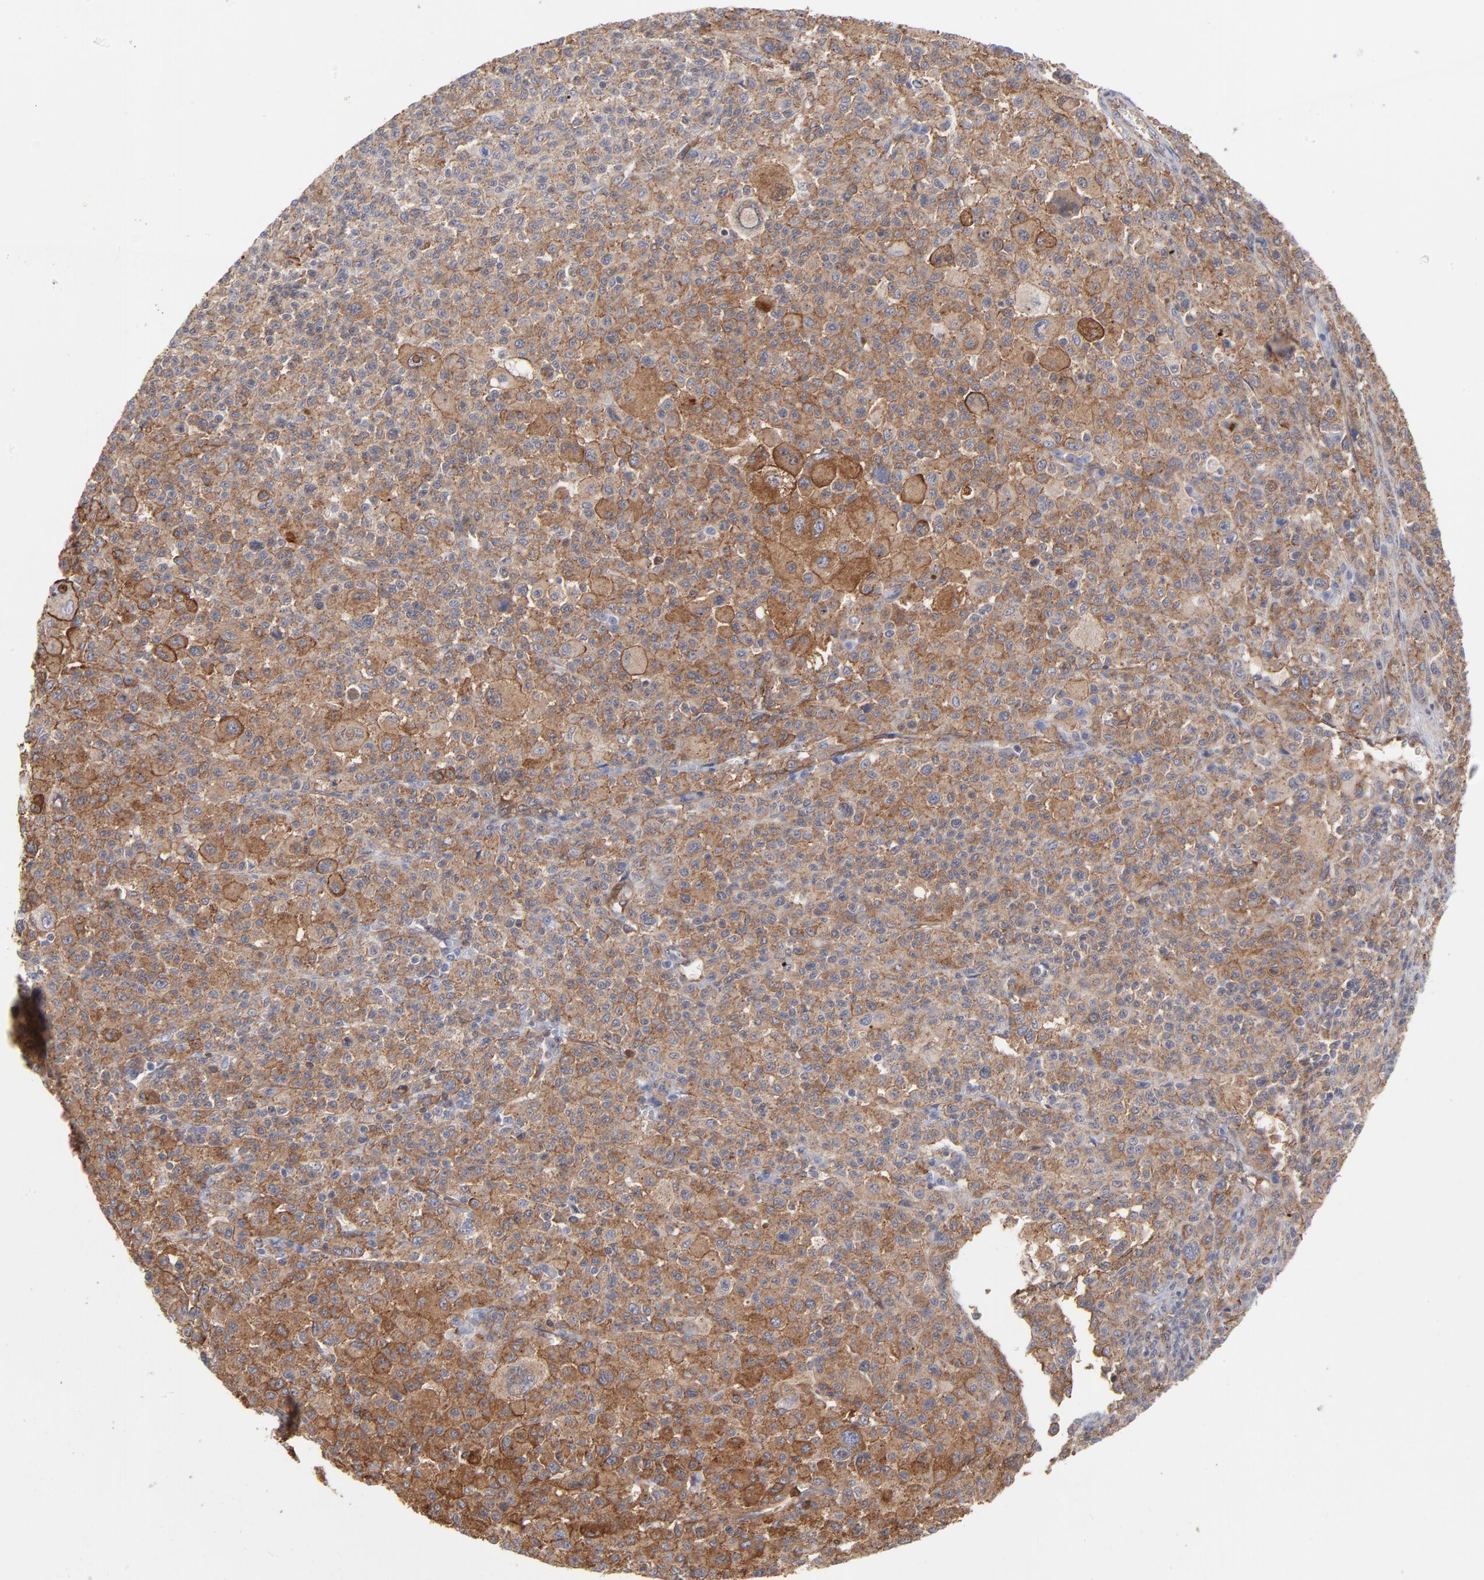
{"staining": {"intensity": "moderate", "quantity": ">75%", "location": "cytoplasmic/membranous"}, "tissue": "melanoma", "cell_type": "Tumor cells", "image_type": "cancer", "snomed": [{"axis": "morphology", "description": "Malignant melanoma, Metastatic site"}, {"axis": "topography", "description": "Skin"}], "caption": "This micrograph exhibits melanoma stained with IHC to label a protein in brown. The cytoplasmic/membranous of tumor cells show moderate positivity for the protein. Nuclei are counter-stained blue.", "gene": "PXN", "patient": {"sex": "female", "age": 74}}